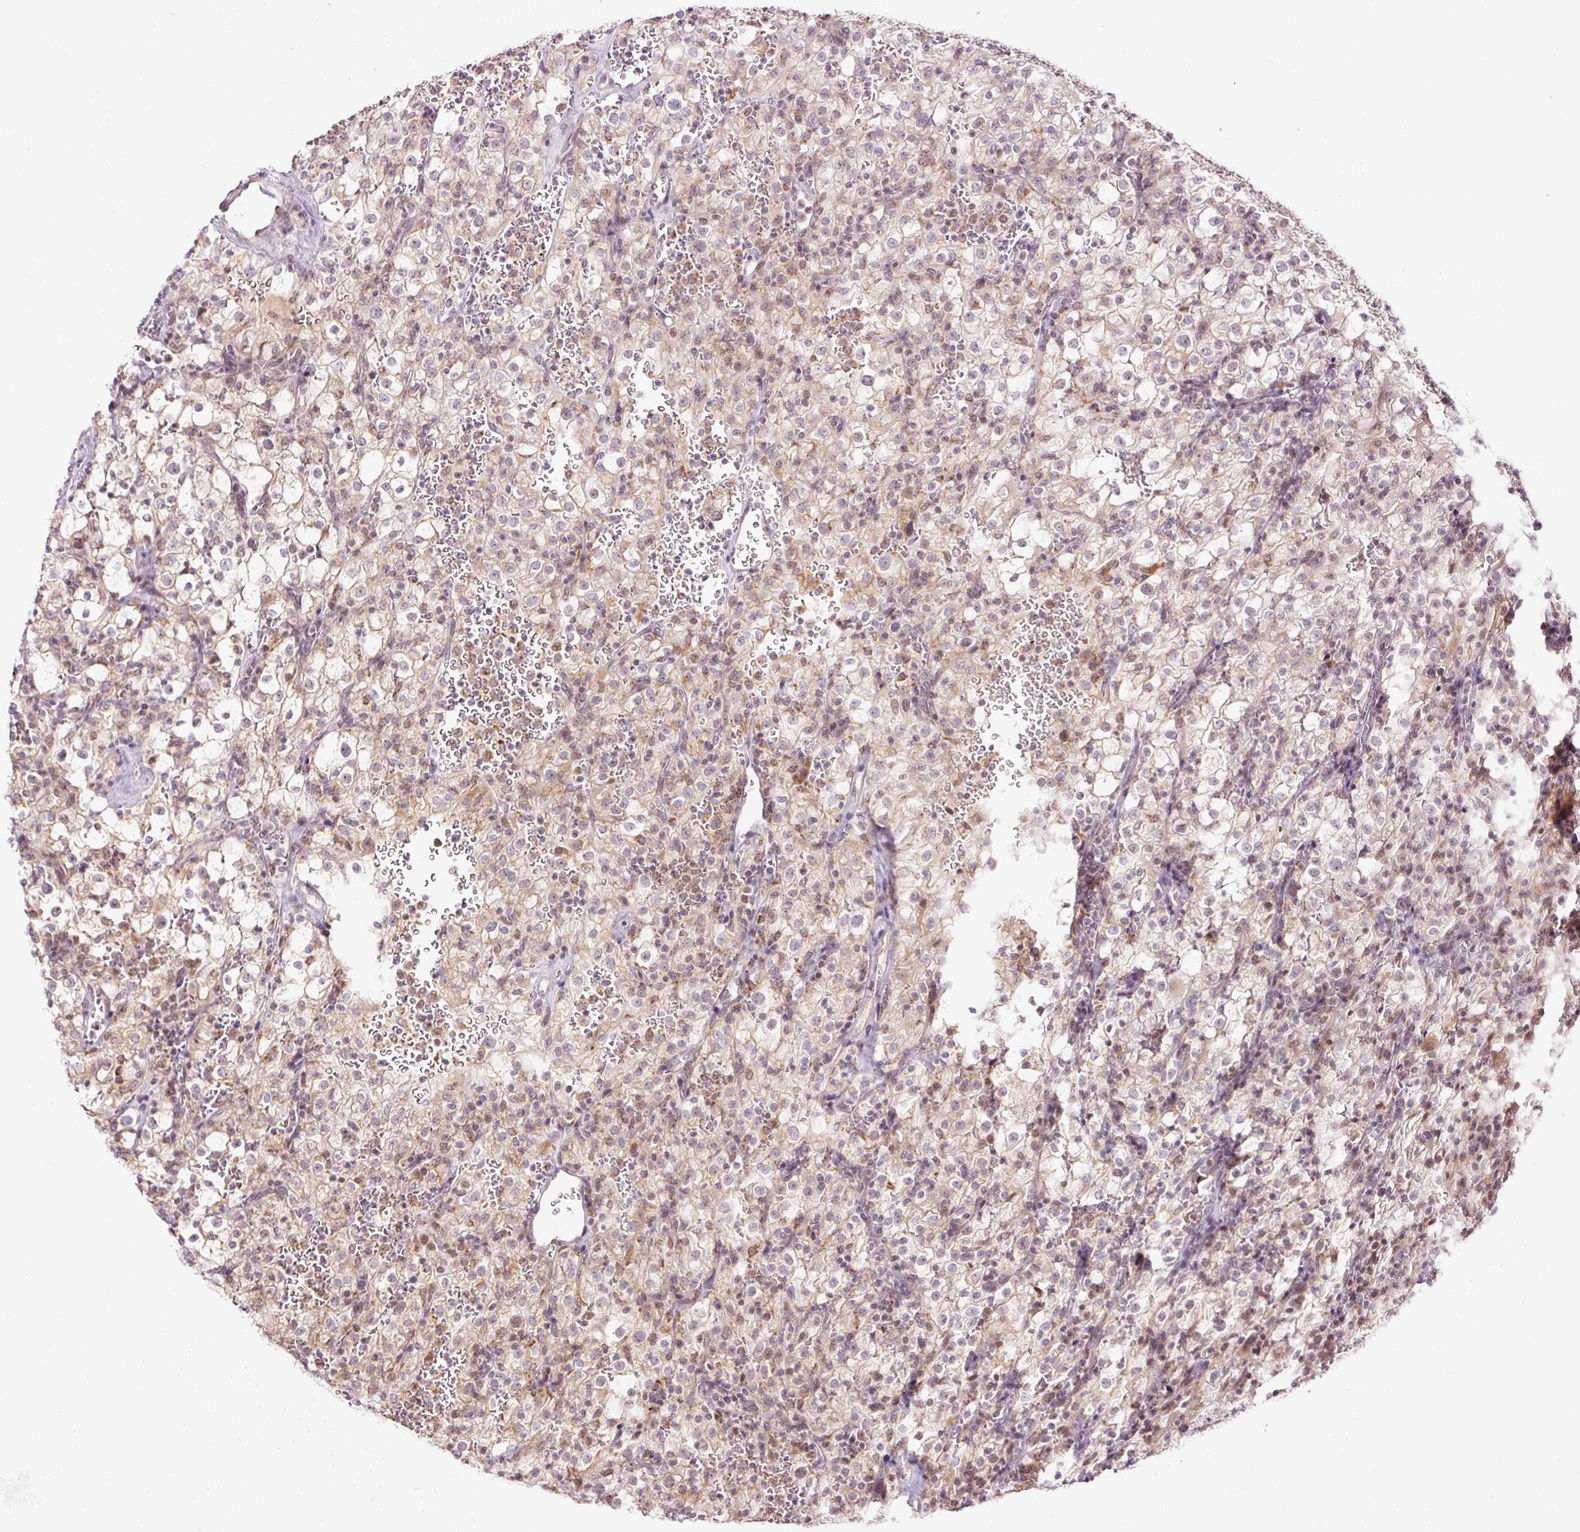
{"staining": {"intensity": "weak", "quantity": "25%-75%", "location": "cytoplasmic/membranous"}, "tissue": "renal cancer", "cell_type": "Tumor cells", "image_type": "cancer", "snomed": [{"axis": "morphology", "description": "Adenocarcinoma, NOS"}, {"axis": "topography", "description": "Kidney"}], "caption": "A brown stain shows weak cytoplasmic/membranous positivity of a protein in human renal cancer (adenocarcinoma) tumor cells.", "gene": "ABHD11", "patient": {"sex": "female", "age": 74}}